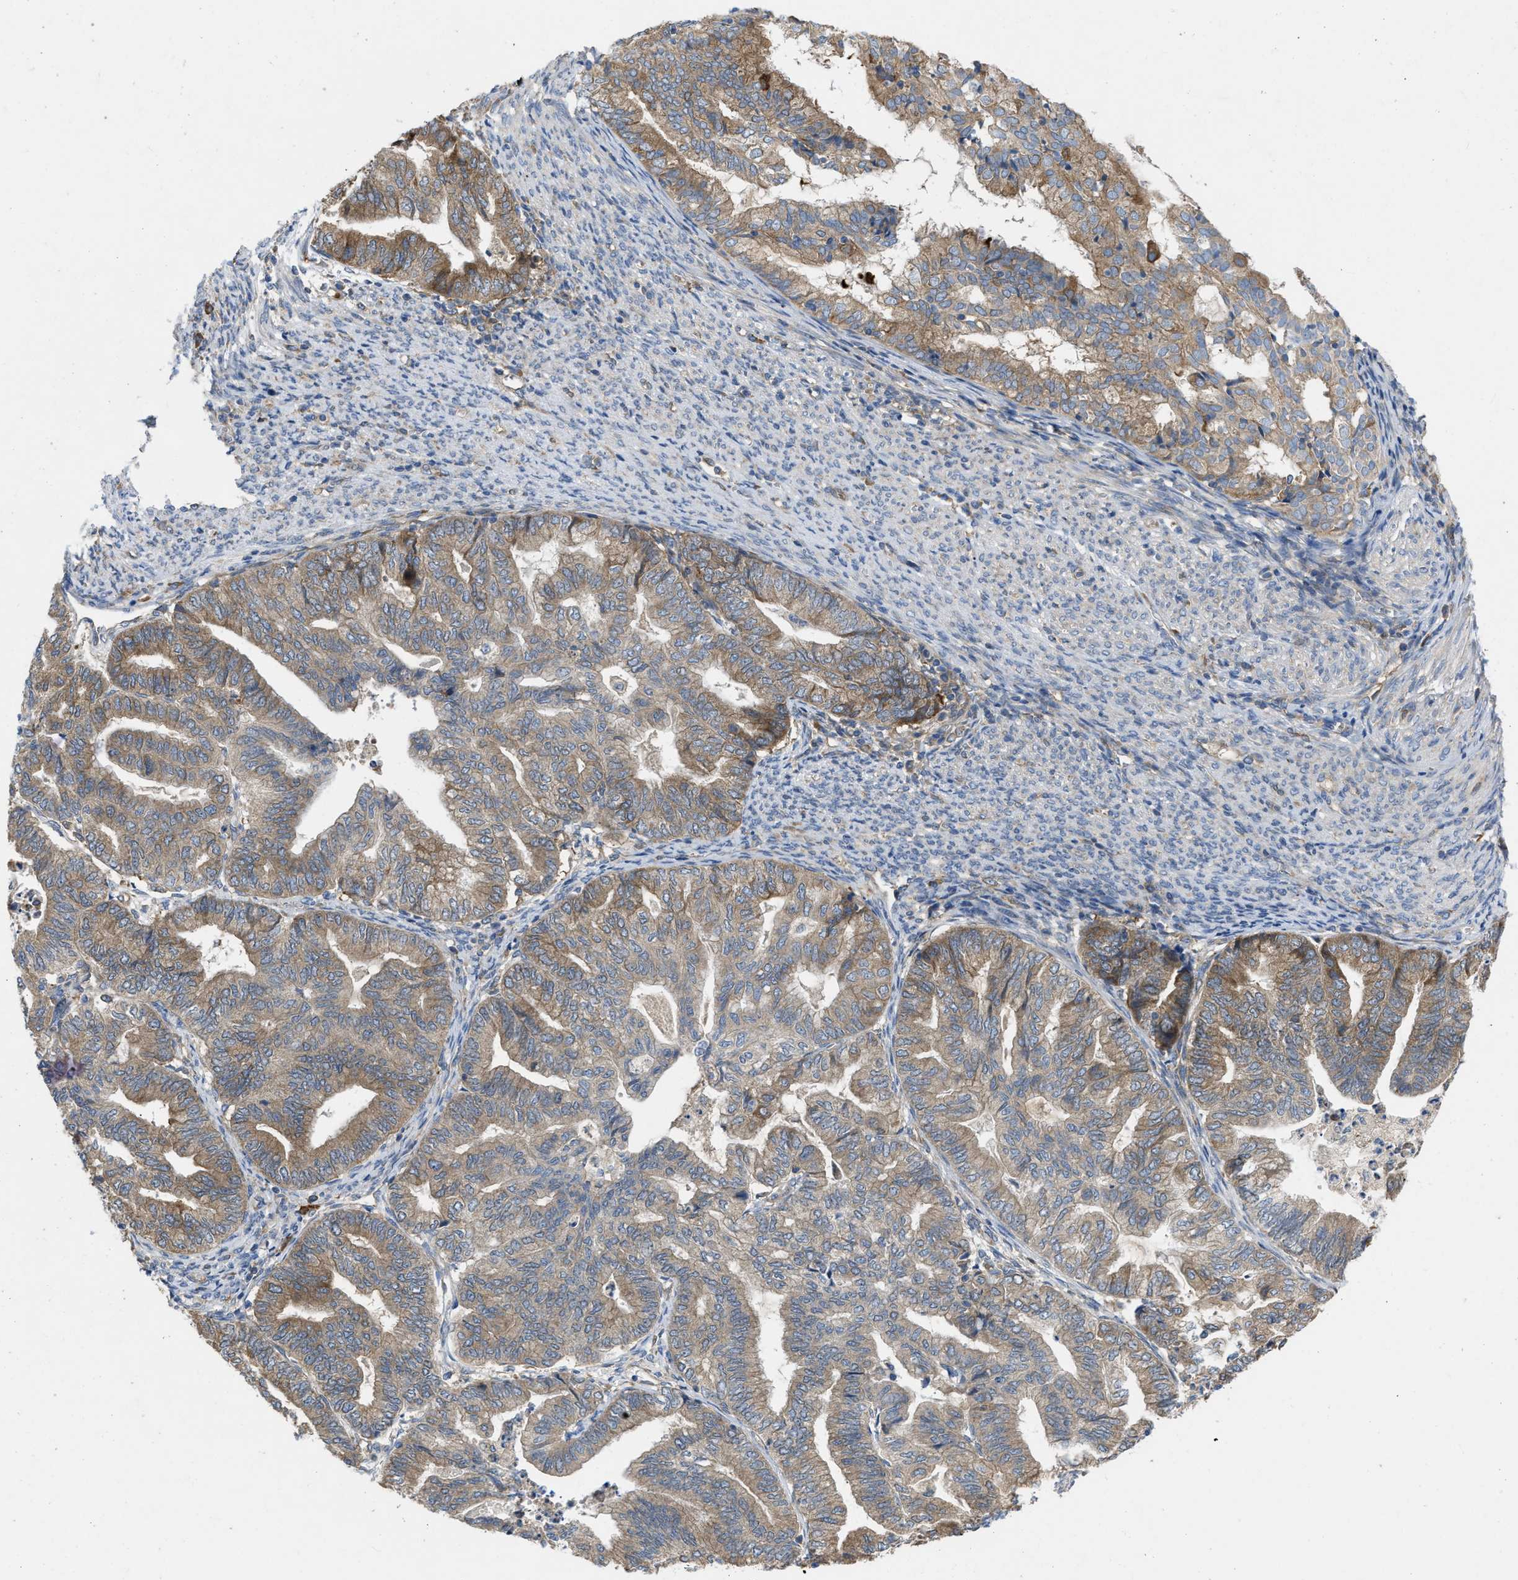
{"staining": {"intensity": "moderate", "quantity": ">75%", "location": "cytoplasmic/membranous"}, "tissue": "endometrial cancer", "cell_type": "Tumor cells", "image_type": "cancer", "snomed": [{"axis": "morphology", "description": "Adenocarcinoma, NOS"}, {"axis": "topography", "description": "Endometrium"}], "caption": "A medium amount of moderate cytoplasmic/membranous staining is identified in about >75% of tumor cells in endometrial cancer (adenocarcinoma) tissue. (DAB IHC, brown staining for protein, blue staining for nuclei).", "gene": "TMEM131", "patient": {"sex": "female", "age": 79}}